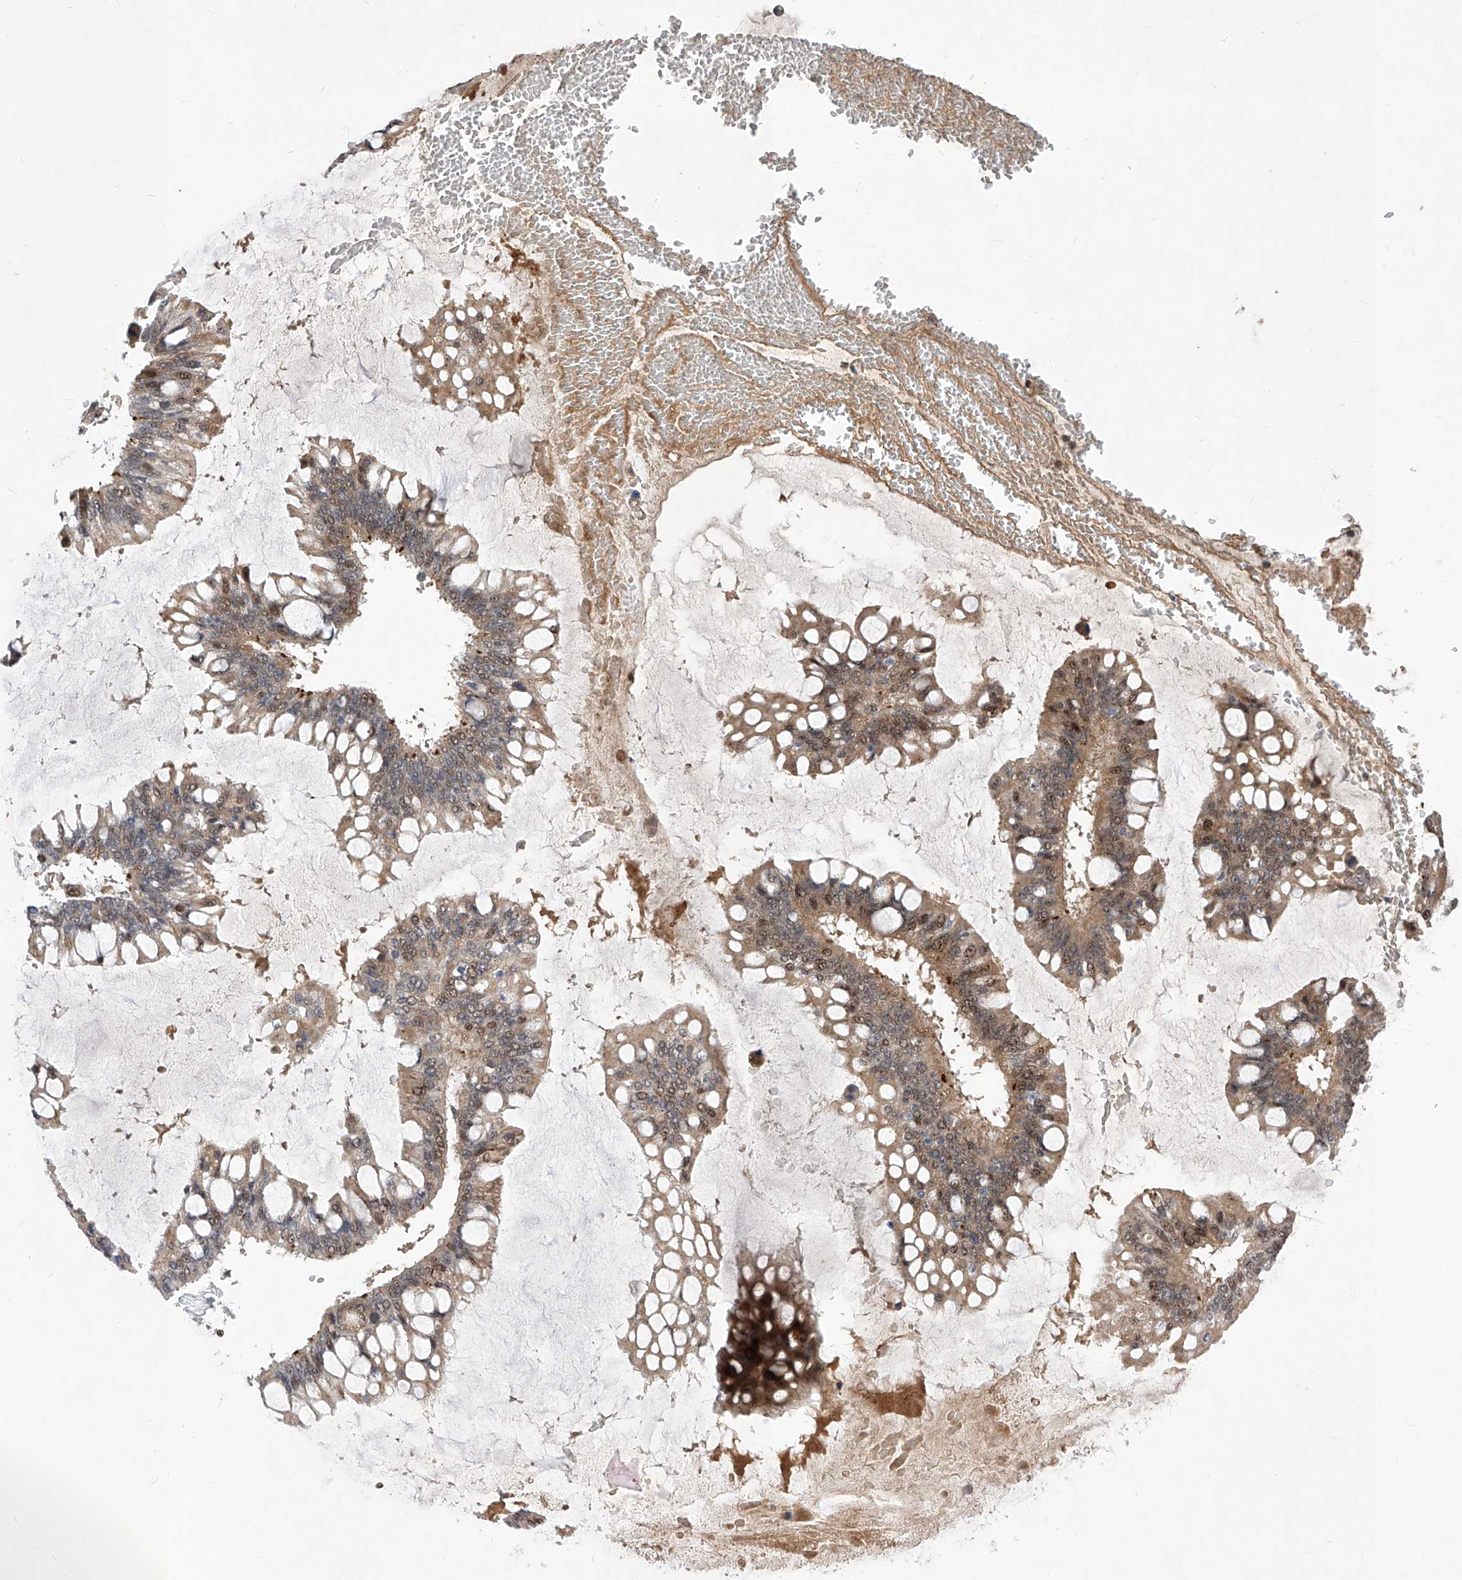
{"staining": {"intensity": "moderate", "quantity": ">75%", "location": "cytoplasmic/membranous,nuclear"}, "tissue": "ovarian cancer", "cell_type": "Tumor cells", "image_type": "cancer", "snomed": [{"axis": "morphology", "description": "Cystadenocarcinoma, mucinous, NOS"}, {"axis": "topography", "description": "Ovary"}], "caption": "Mucinous cystadenocarcinoma (ovarian) stained for a protein (brown) shows moderate cytoplasmic/membranous and nuclear positive positivity in about >75% of tumor cells.", "gene": "LGR4", "patient": {"sex": "female", "age": 73}}